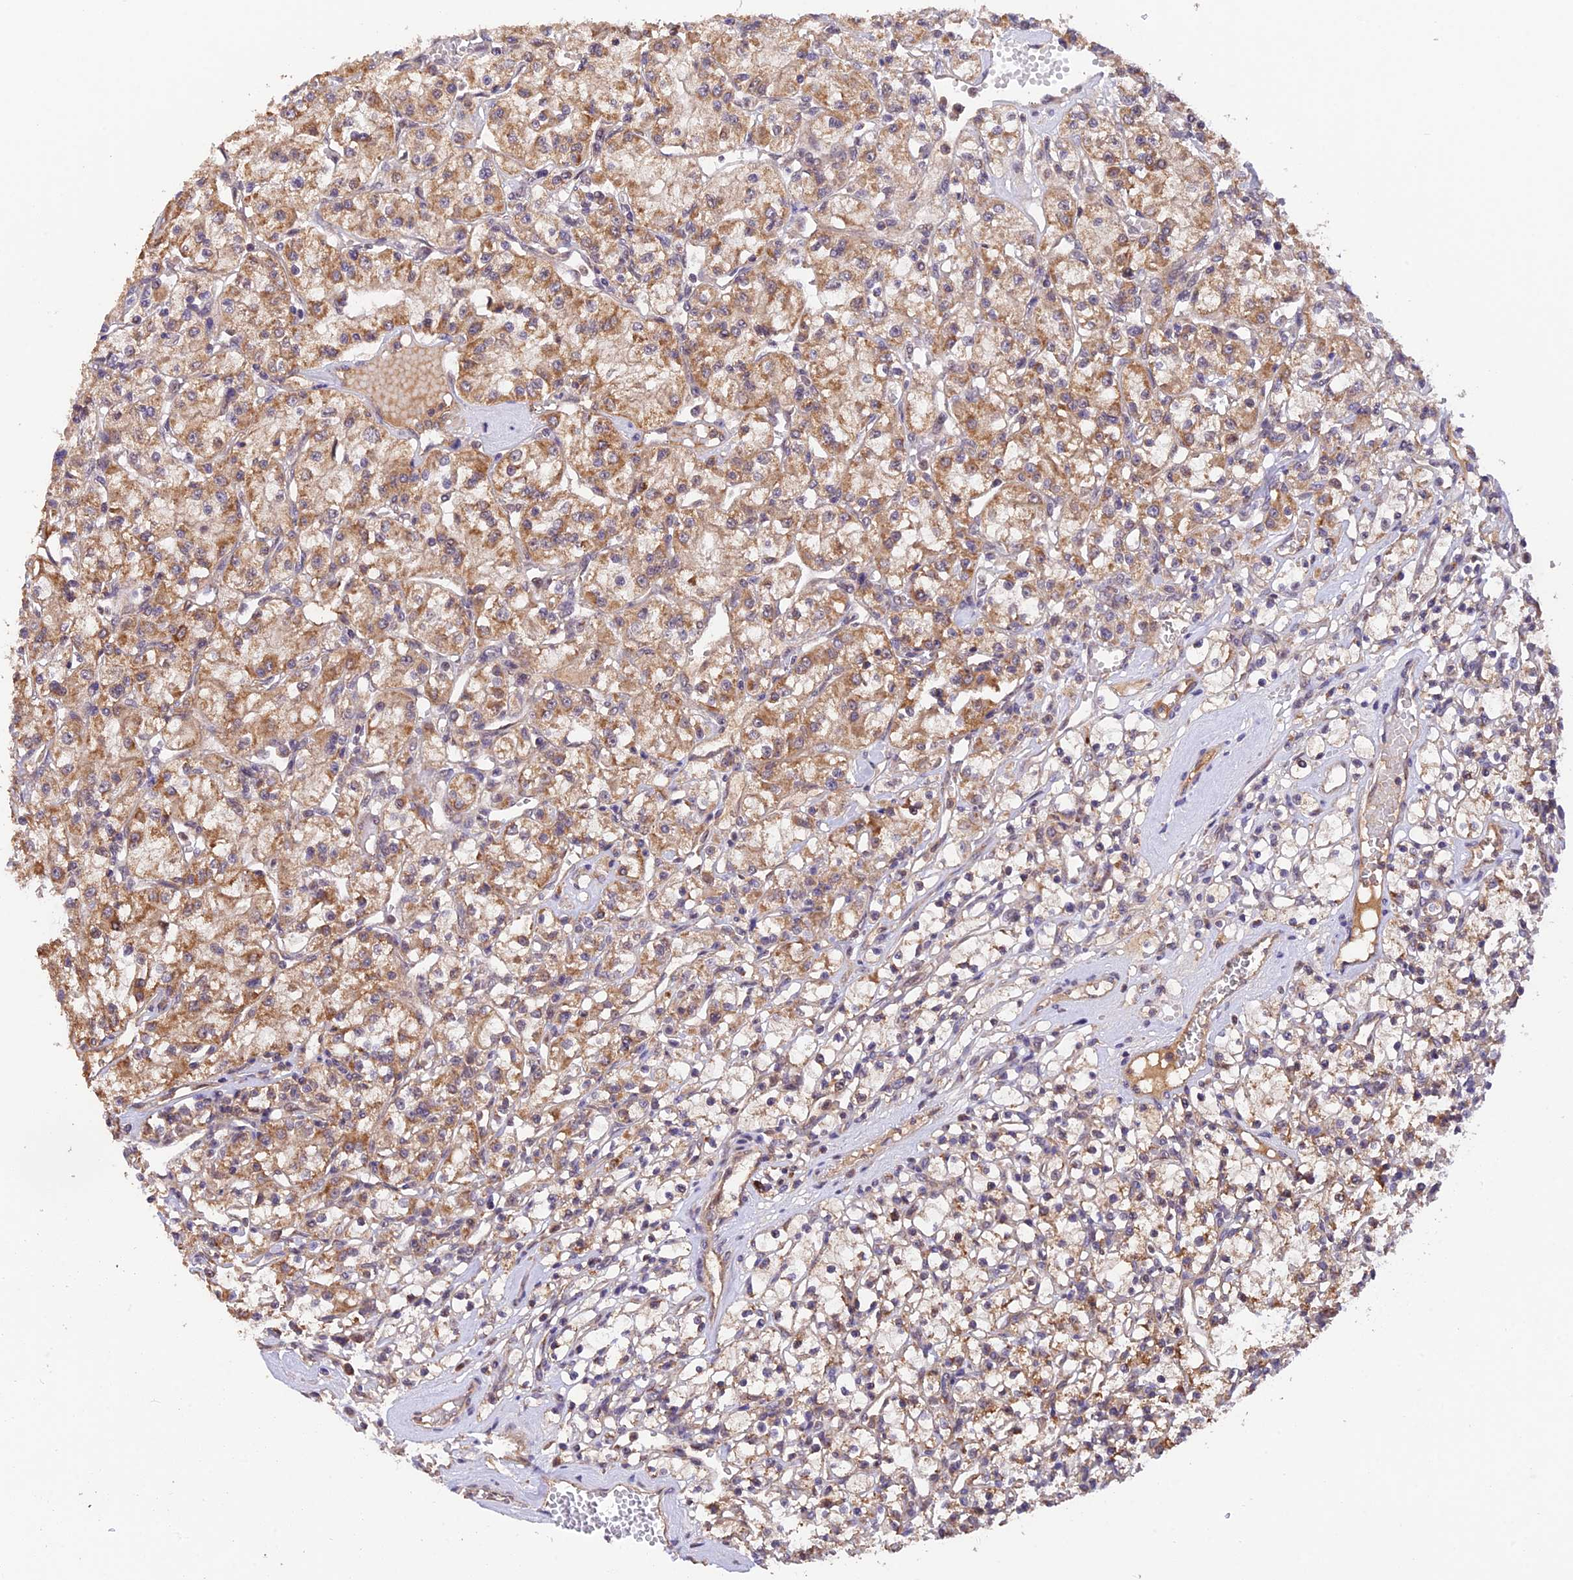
{"staining": {"intensity": "moderate", "quantity": "25%-75%", "location": "cytoplasmic/membranous"}, "tissue": "renal cancer", "cell_type": "Tumor cells", "image_type": "cancer", "snomed": [{"axis": "morphology", "description": "Adenocarcinoma, NOS"}, {"axis": "topography", "description": "Kidney"}], "caption": "IHC histopathology image of adenocarcinoma (renal) stained for a protein (brown), which shows medium levels of moderate cytoplasmic/membranous expression in approximately 25%-75% of tumor cells.", "gene": "MNS1", "patient": {"sex": "female", "age": 59}}